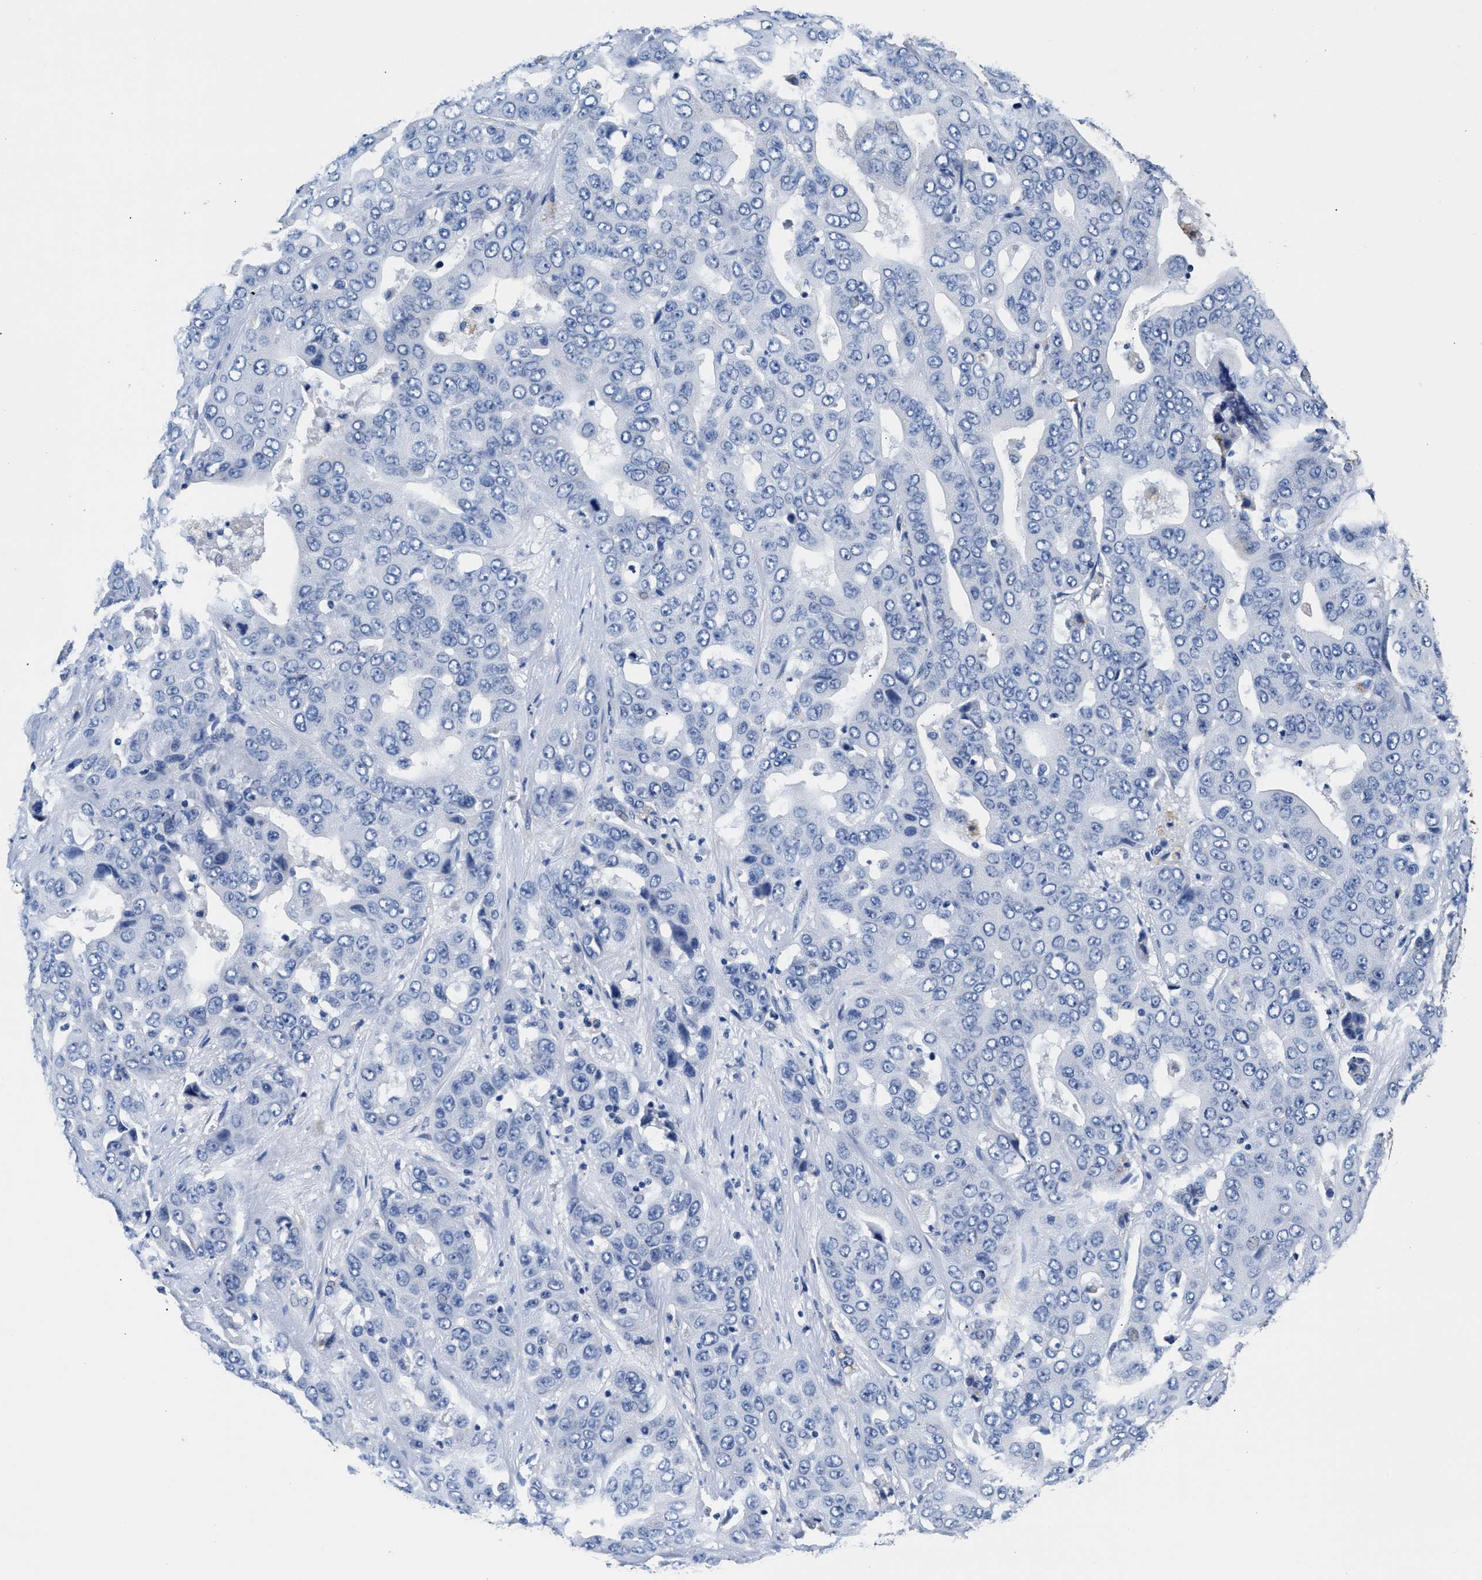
{"staining": {"intensity": "negative", "quantity": "none", "location": "none"}, "tissue": "liver cancer", "cell_type": "Tumor cells", "image_type": "cancer", "snomed": [{"axis": "morphology", "description": "Cholangiocarcinoma"}, {"axis": "topography", "description": "Liver"}], "caption": "Tumor cells show no significant positivity in liver cancer.", "gene": "GSTM1", "patient": {"sex": "female", "age": 52}}